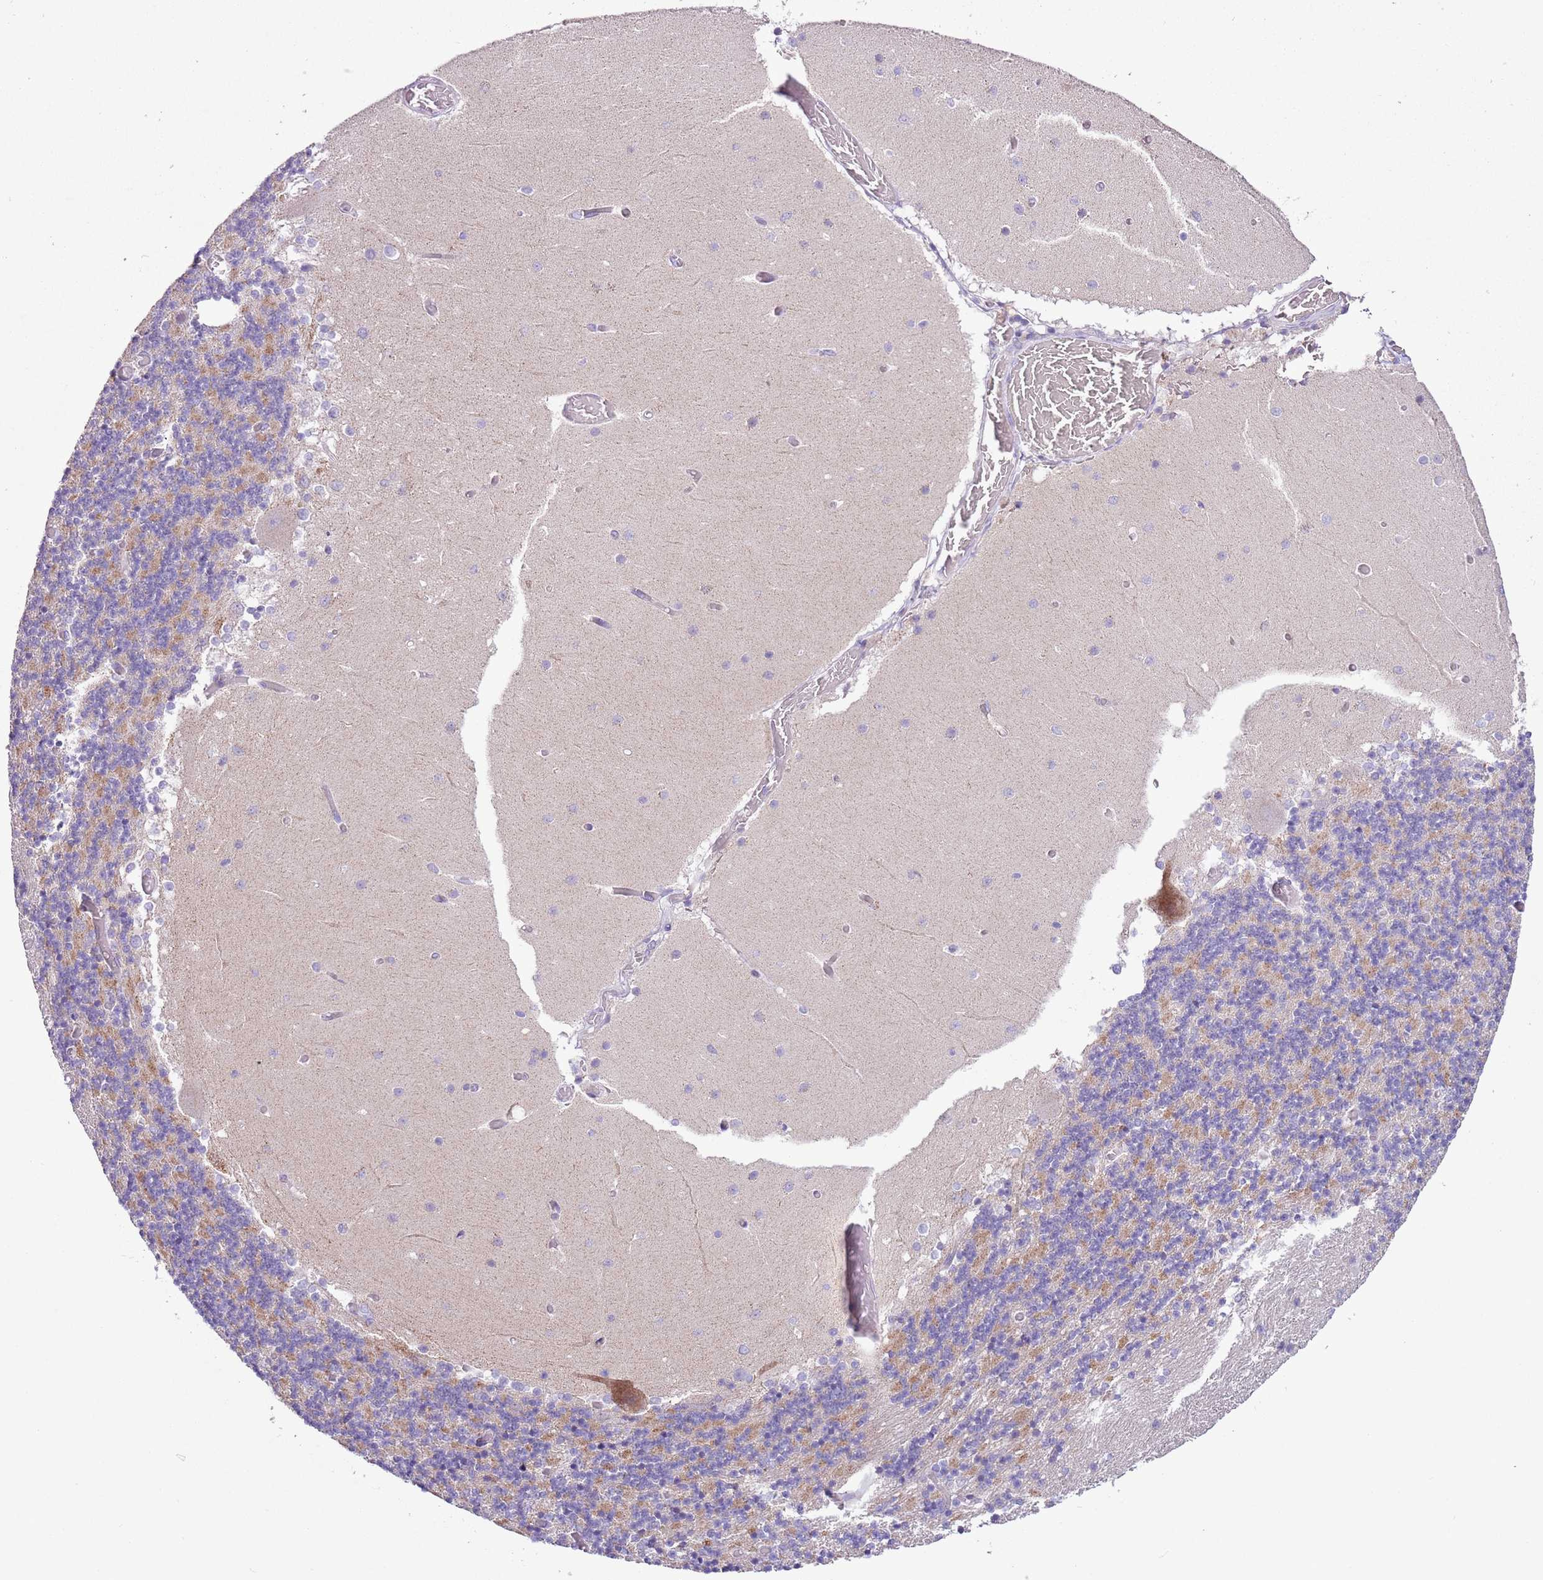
{"staining": {"intensity": "negative", "quantity": "none", "location": "none"}, "tissue": "cerebellum", "cell_type": "Cells in granular layer", "image_type": "normal", "snomed": [{"axis": "morphology", "description": "Normal tissue, NOS"}, {"axis": "topography", "description": "Cerebellum"}], "caption": "This is a micrograph of immunohistochemistry staining of benign cerebellum, which shows no staining in cells in granular layer. (Stains: DAB (3,3'-diaminobenzidine) immunohistochemistry (IHC) with hematoxylin counter stain, Microscopy: brightfield microscopy at high magnification).", "gene": "ZNF697", "patient": {"sex": "female", "age": 28}}